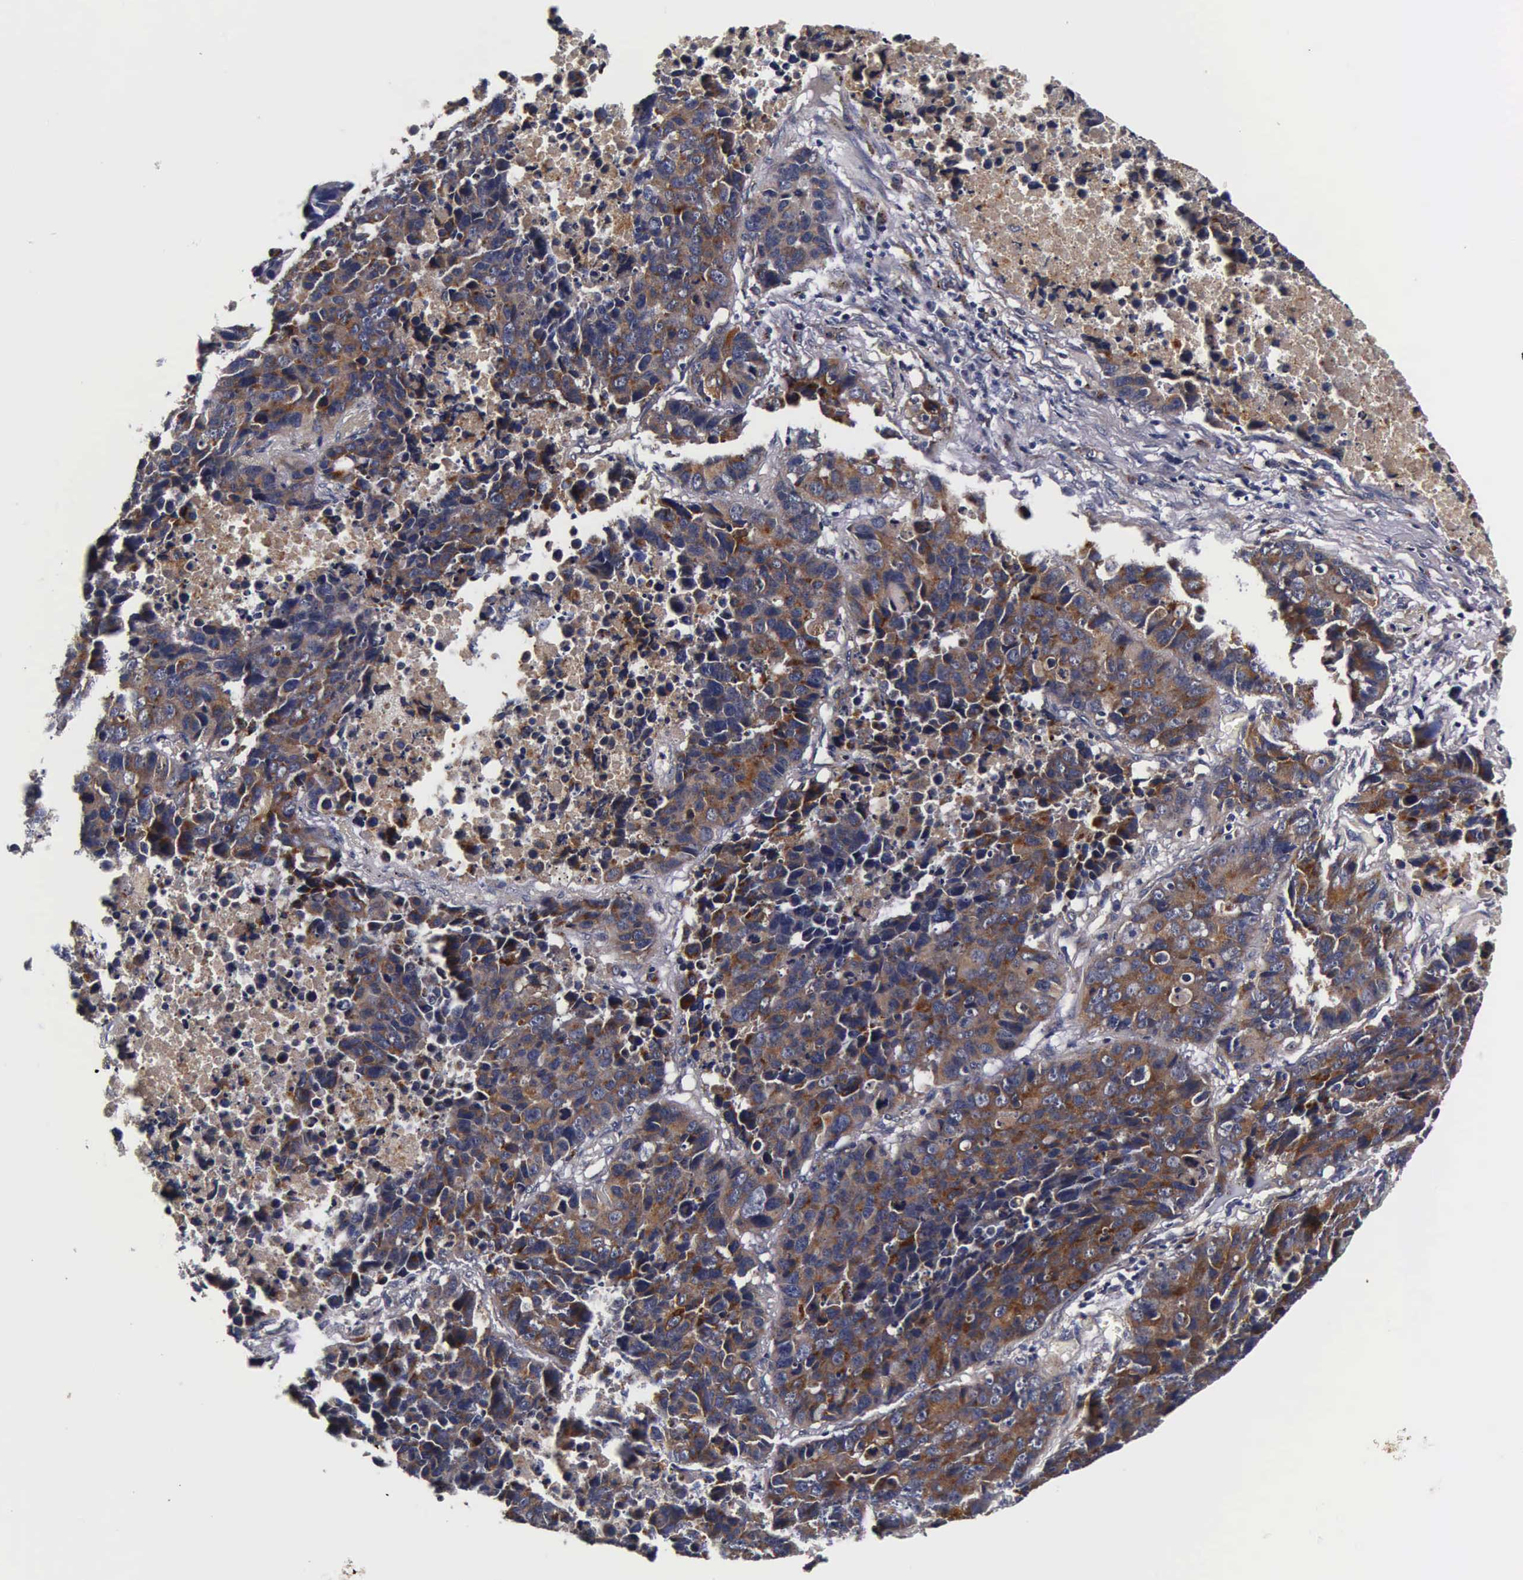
{"staining": {"intensity": "moderate", "quantity": "25%-75%", "location": "cytoplasmic/membranous"}, "tissue": "lung cancer", "cell_type": "Tumor cells", "image_type": "cancer", "snomed": [{"axis": "morphology", "description": "Carcinoid, malignant, NOS"}, {"axis": "topography", "description": "Lung"}], "caption": "Moderate cytoplasmic/membranous protein positivity is present in approximately 25%-75% of tumor cells in lung carcinoid (malignant).", "gene": "CST3", "patient": {"sex": "male", "age": 60}}